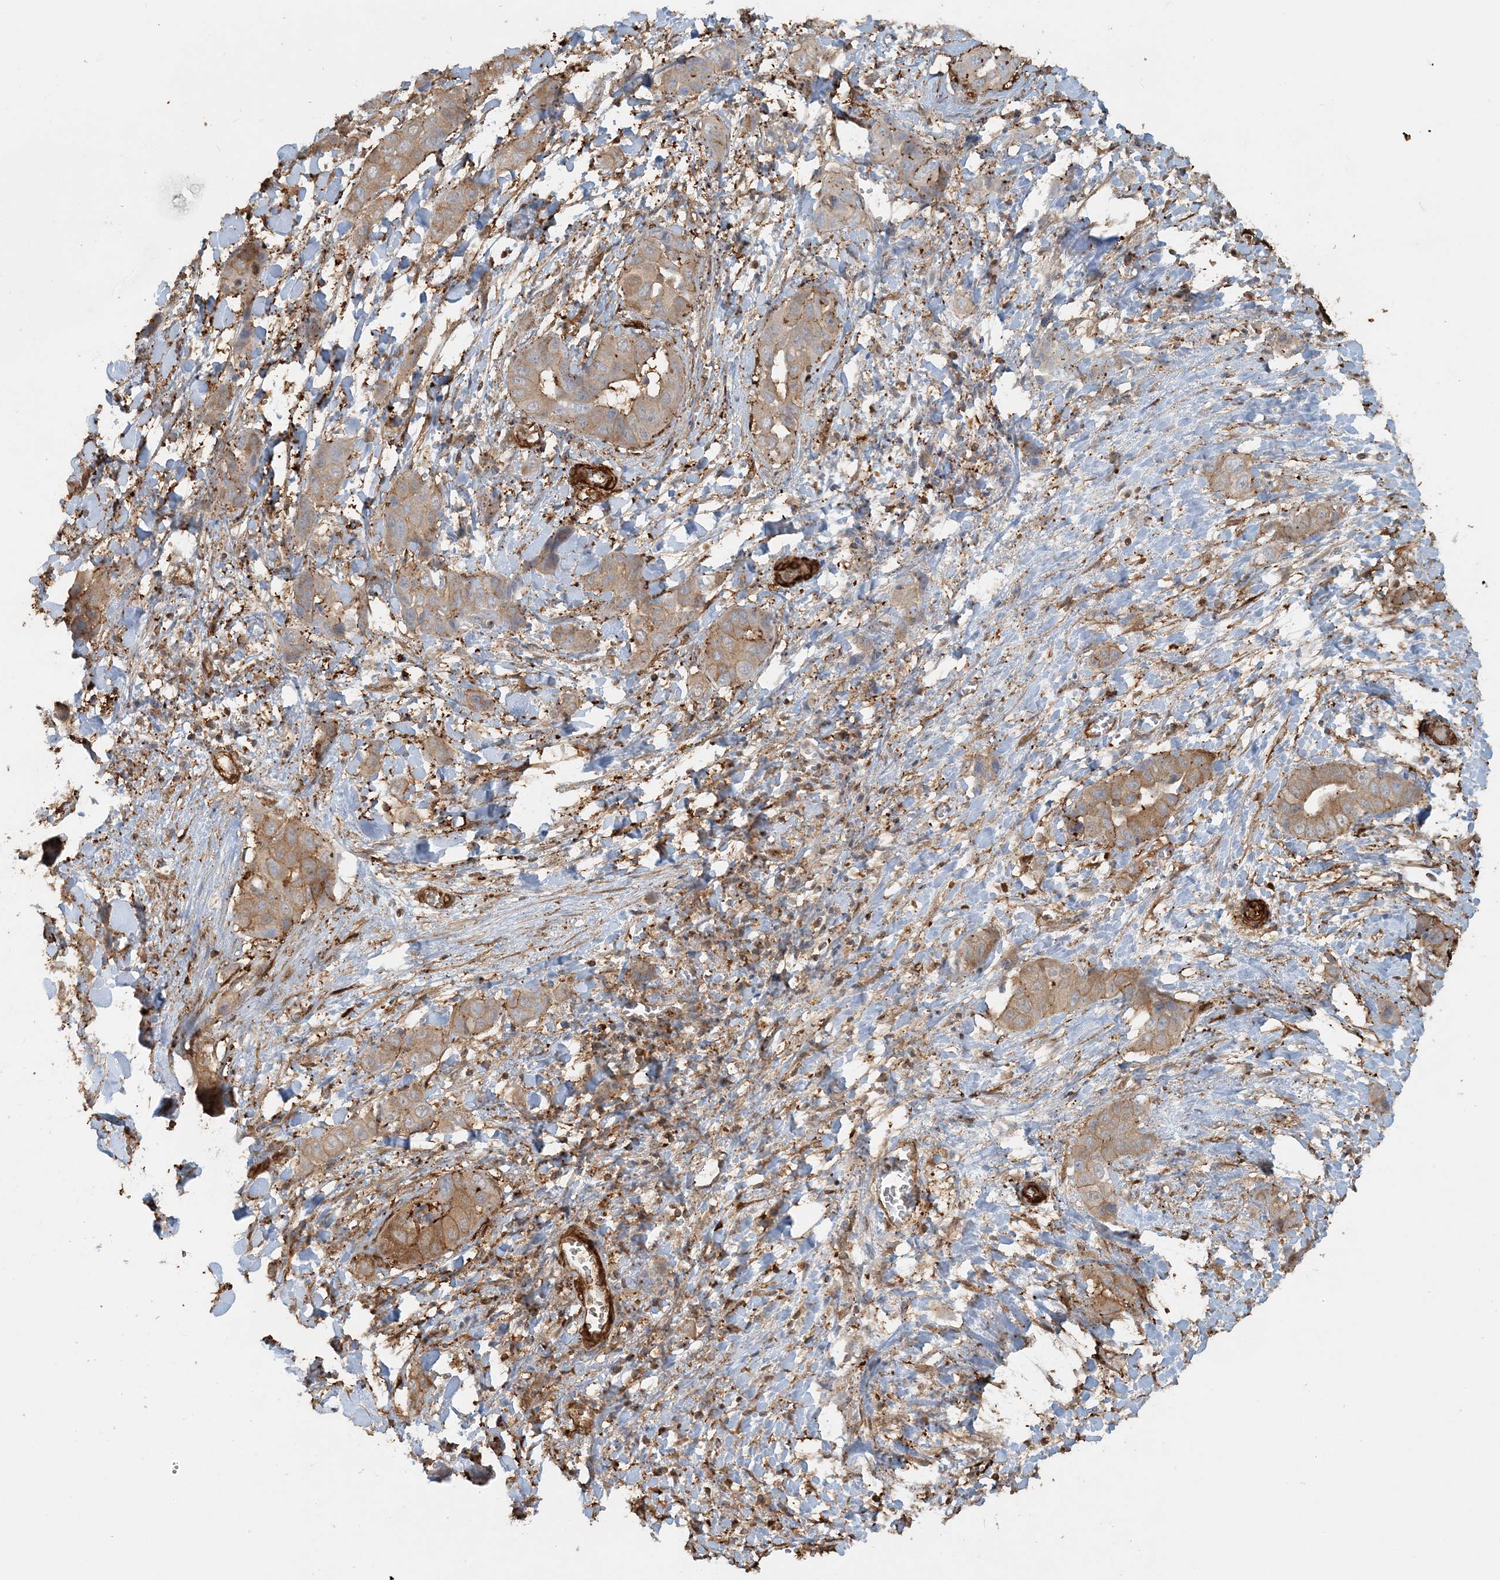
{"staining": {"intensity": "moderate", "quantity": "25%-75%", "location": "cytoplasmic/membranous"}, "tissue": "liver cancer", "cell_type": "Tumor cells", "image_type": "cancer", "snomed": [{"axis": "morphology", "description": "Cholangiocarcinoma"}, {"axis": "topography", "description": "Liver"}], "caption": "IHC histopathology image of neoplastic tissue: liver cancer stained using immunohistochemistry displays medium levels of moderate protein expression localized specifically in the cytoplasmic/membranous of tumor cells, appearing as a cytoplasmic/membranous brown color.", "gene": "DSTN", "patient": {"sex": "female", "age": 52}}